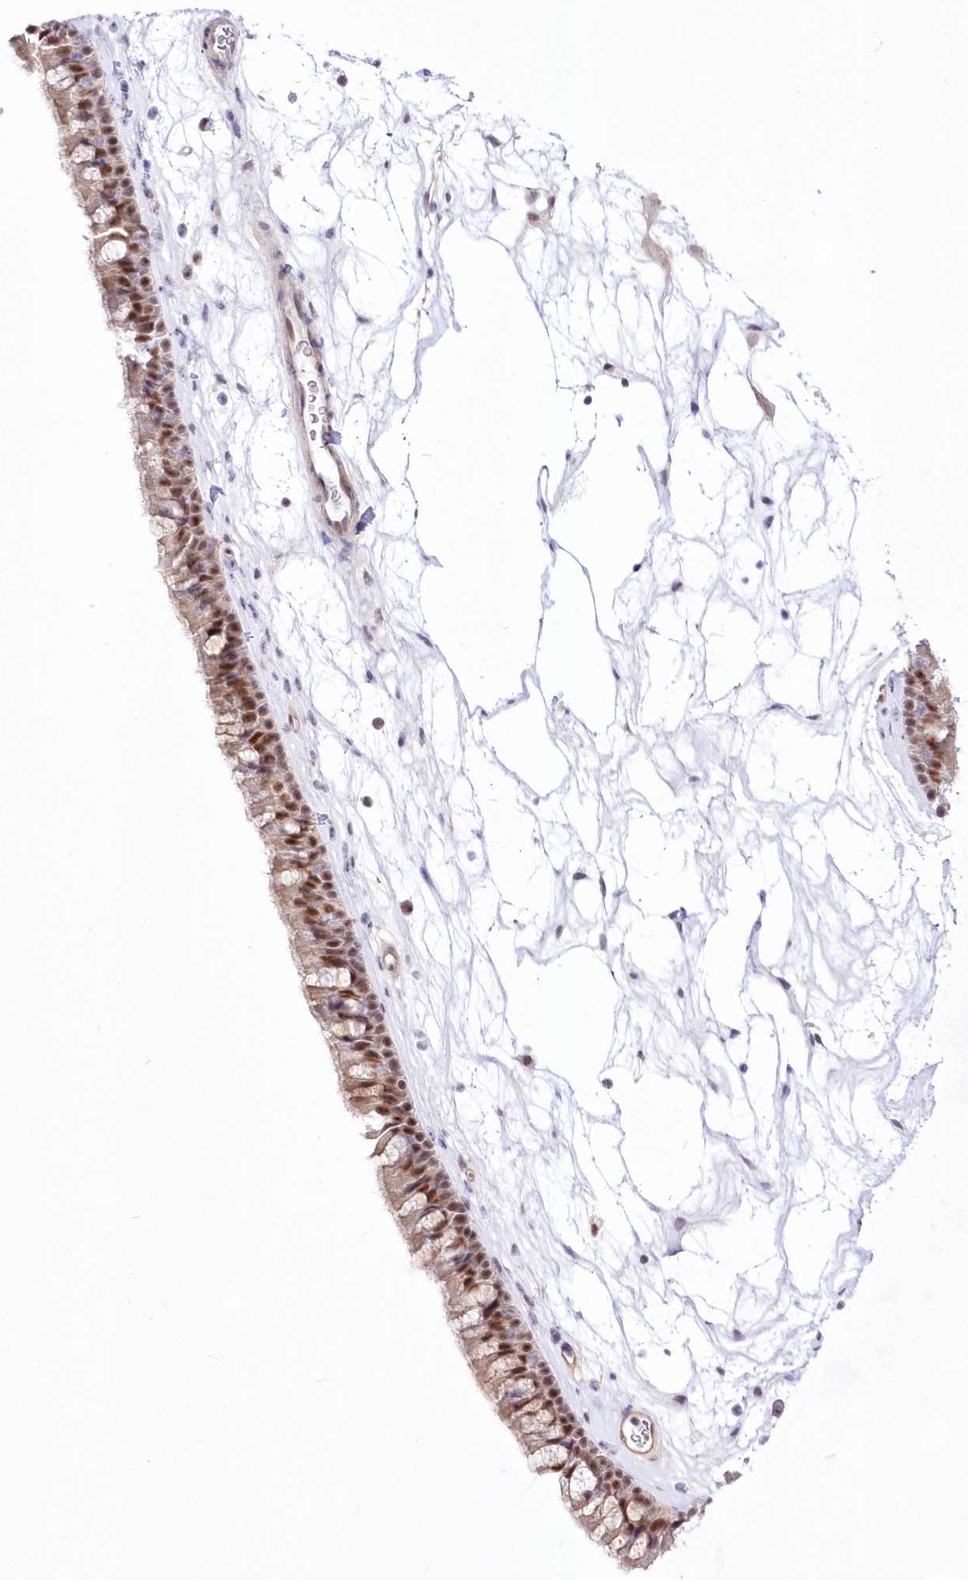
{"staining": {"intensity": "moderate", "quantity": ">75%", "location": "nuclear"}, "tissue": "nasopharynx", "cell_type": "Respiratory epithelial cells", "image_type": "normal", "snomed": [{"axis": "morphology", "description": "Normal tissue, NOS"}, {"axis": "topography", "description": "Nasopharynx"}], "caption": "Immunohistochemistry (IHC) image of normal nasopharynx stained for a protein (brown), which displays medium levels of moderate nuclear positivity in approximately >75% of respiratory epithelial cells.", "gene": "NSUN2", "patient": {"sex": "male", "age": 64}}